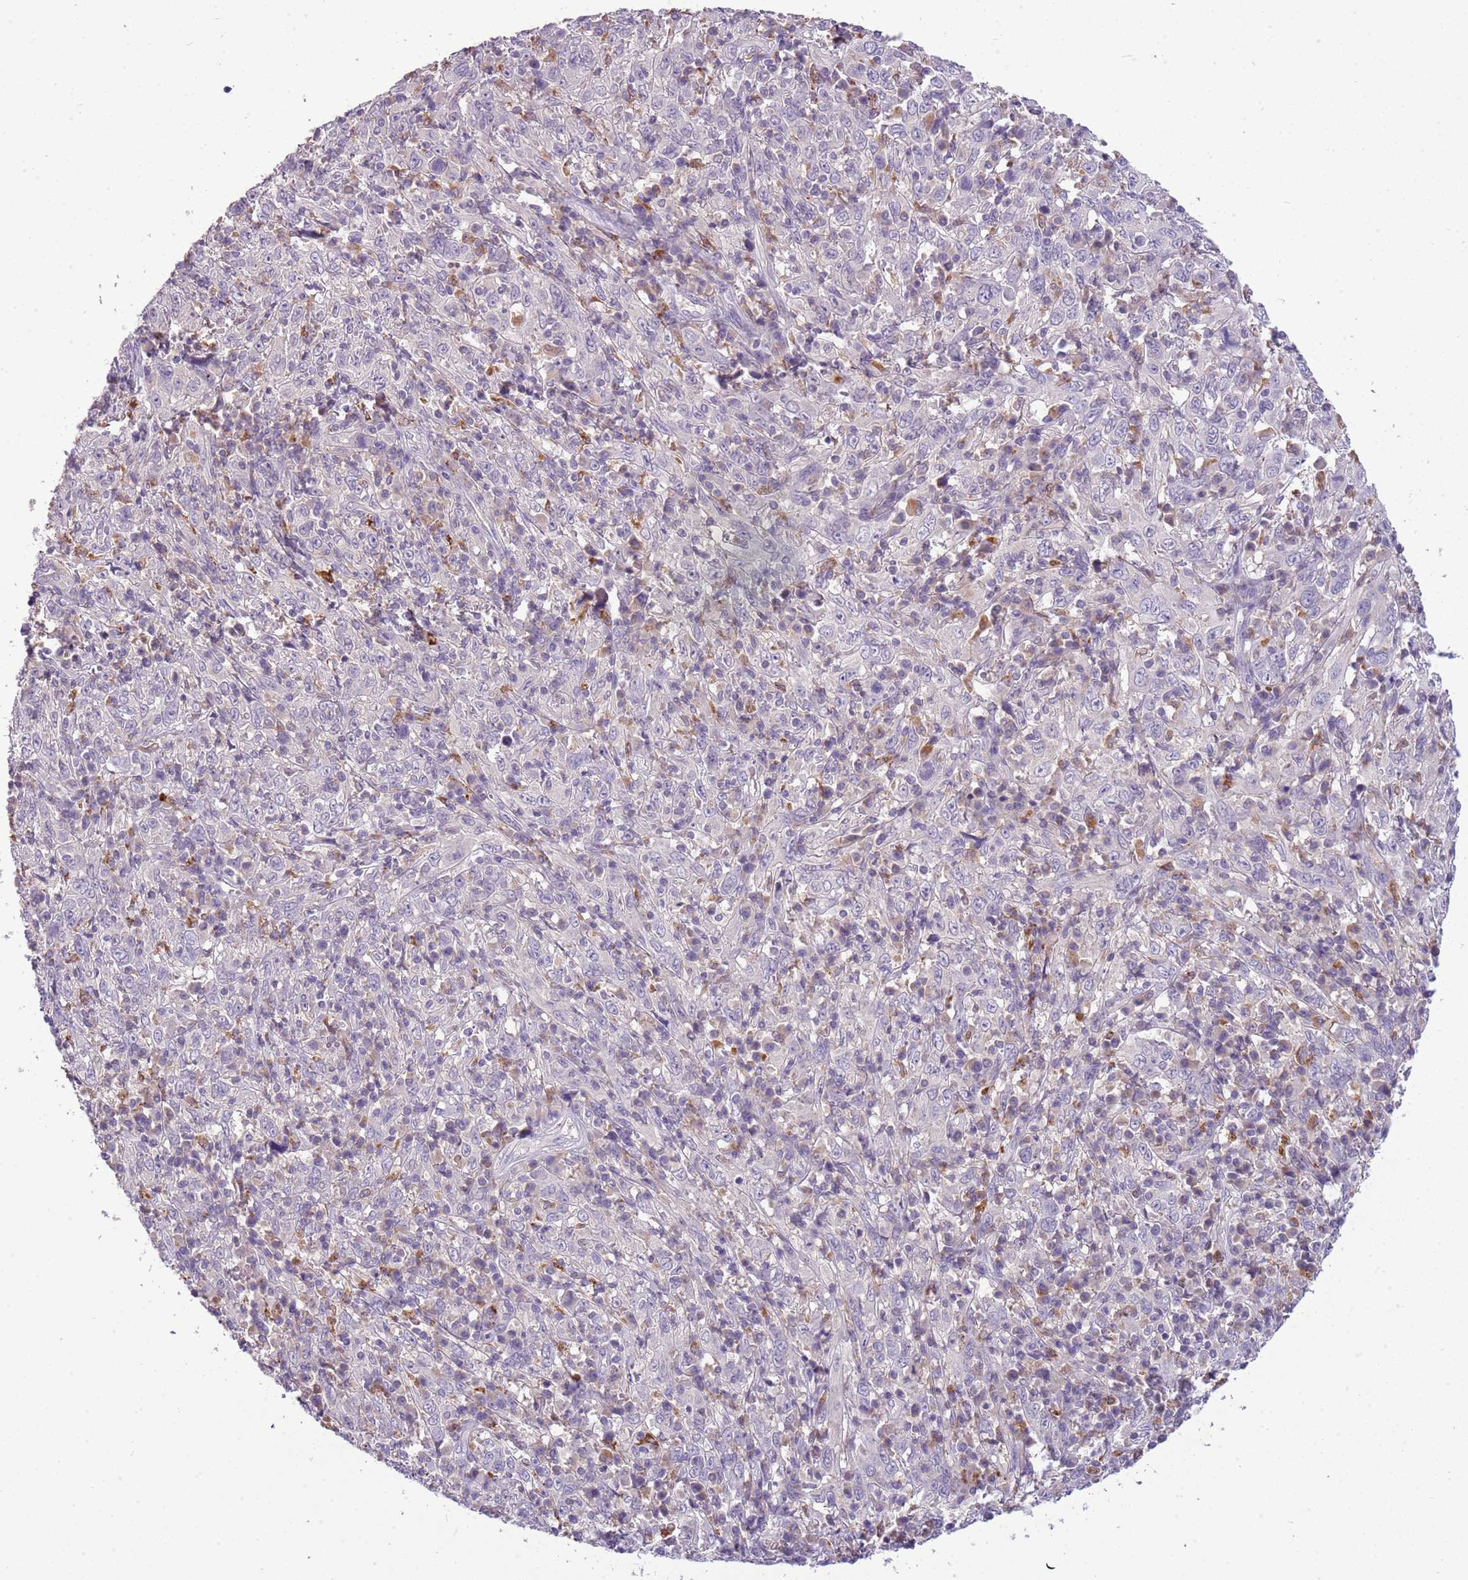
{"staining": {"intensity": "negative", "quantity": "none", "location": "none"}, "tissue": "cervical cancer", "cell_type": "Tumor cells", "image_type": "cancer", "snomed": [{"axis": "morphology", "description": "Squamous cell carcinoma, NOS"}, {"axis": "topography", "description": "Cervix"}], "caption": "A high-resolution photomicrograph shows immunohistochemistry staining of cervical cancer (squamous cell carcinoma), which reveals no significant positivity in tumor cells.", "gene": "SCAMP5", "patient": {"sex": "female", "age": 46}}